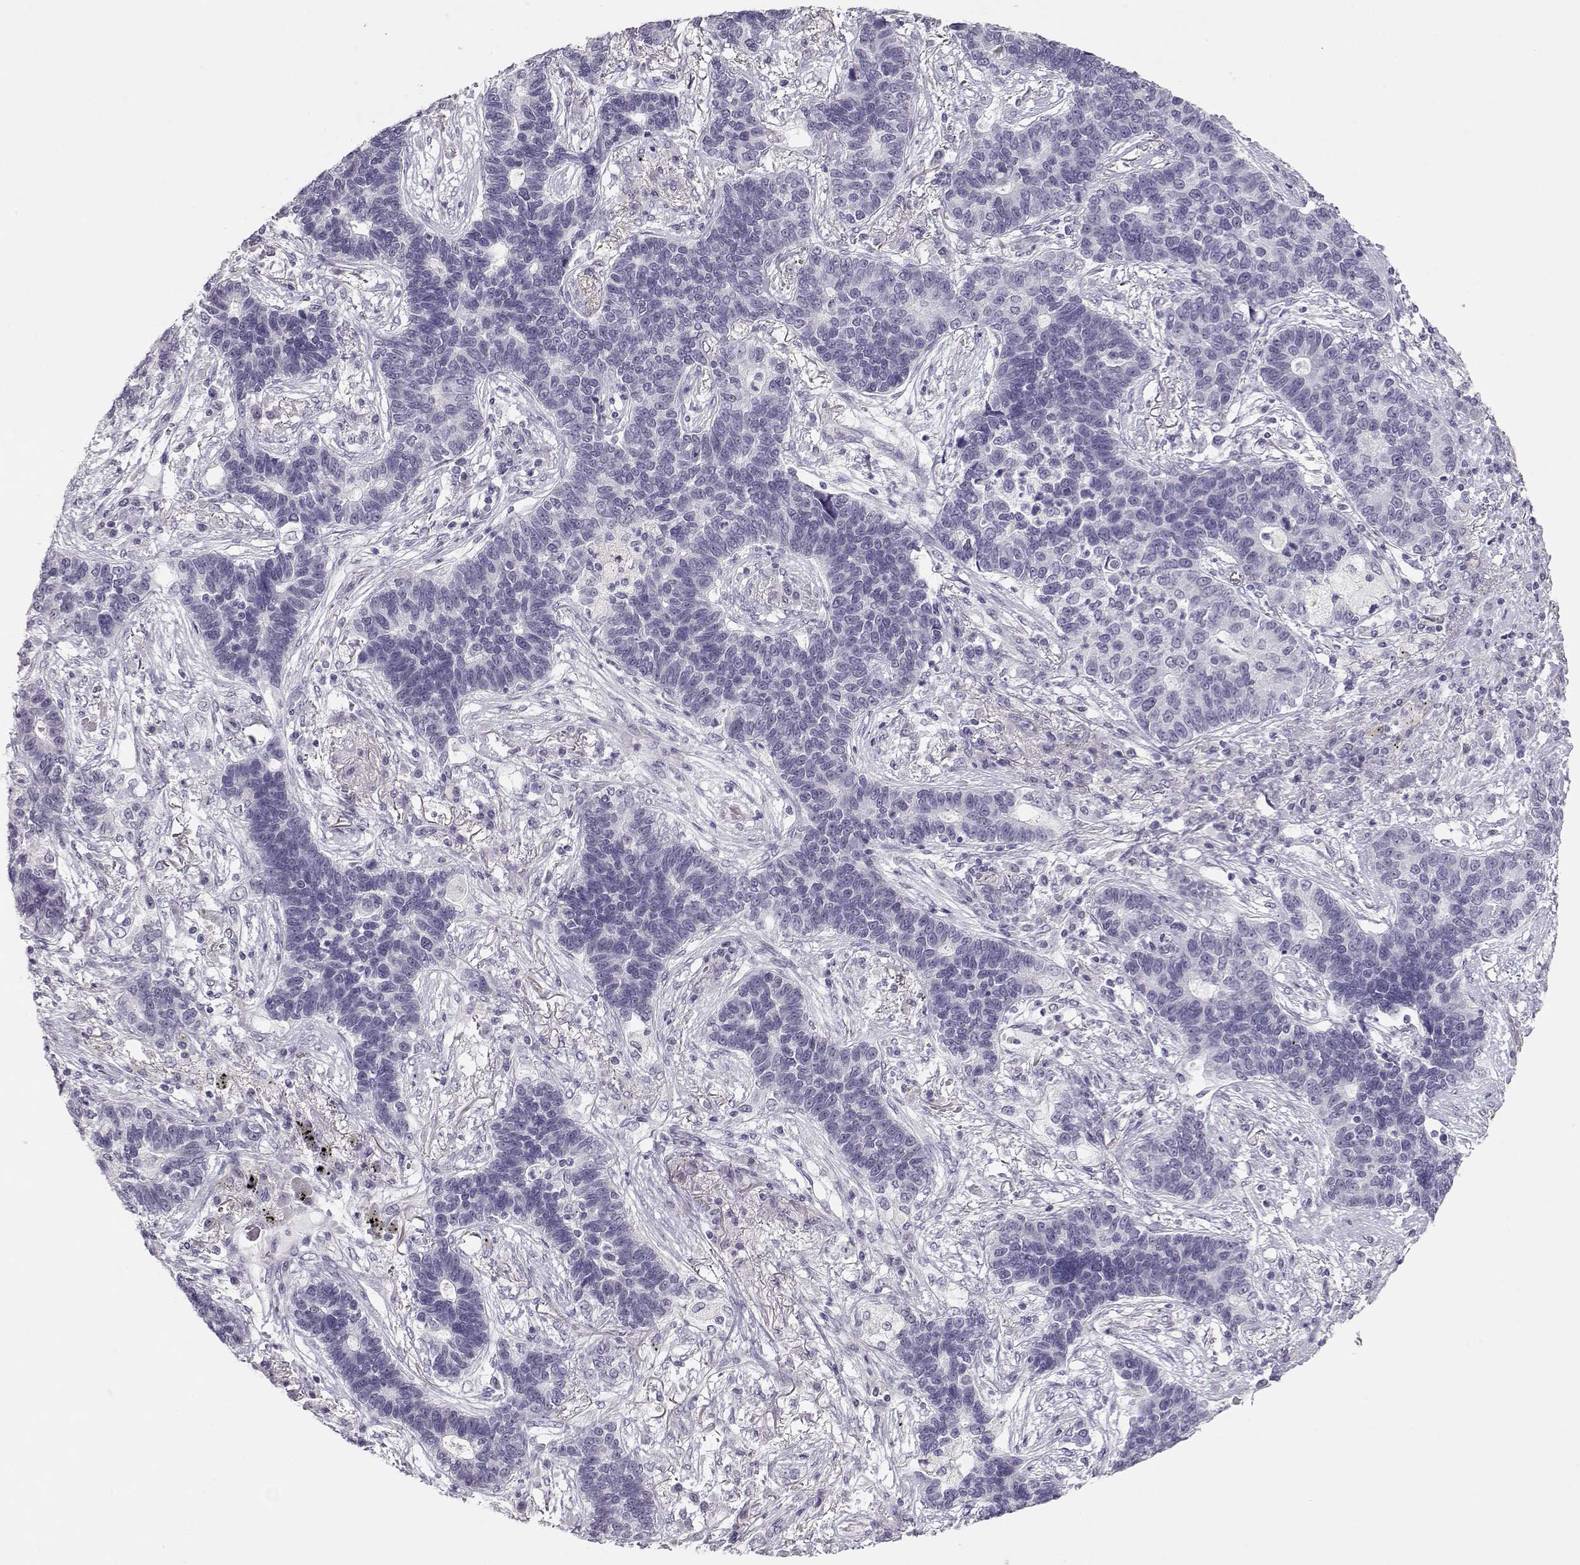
{"staining": {"intensity": "negative", "quantity": "none", "location": "none"}, "tissue": "lung cancer", "cell_type": "Tumor cells", "image_type": "cancer", "snomed": [{"axis": "morphology", "description": "Adenocarcinoma, NOS"}, {"axis": "topography", "description": "Lung"}], "caption": "This is an immunohistochemistry (IHC) image of lung cancer (adenocarcinoma). There is no staining in tumor cells.", "gene": "IMPG1", "patient": {"sex": "female", "age": 57}}